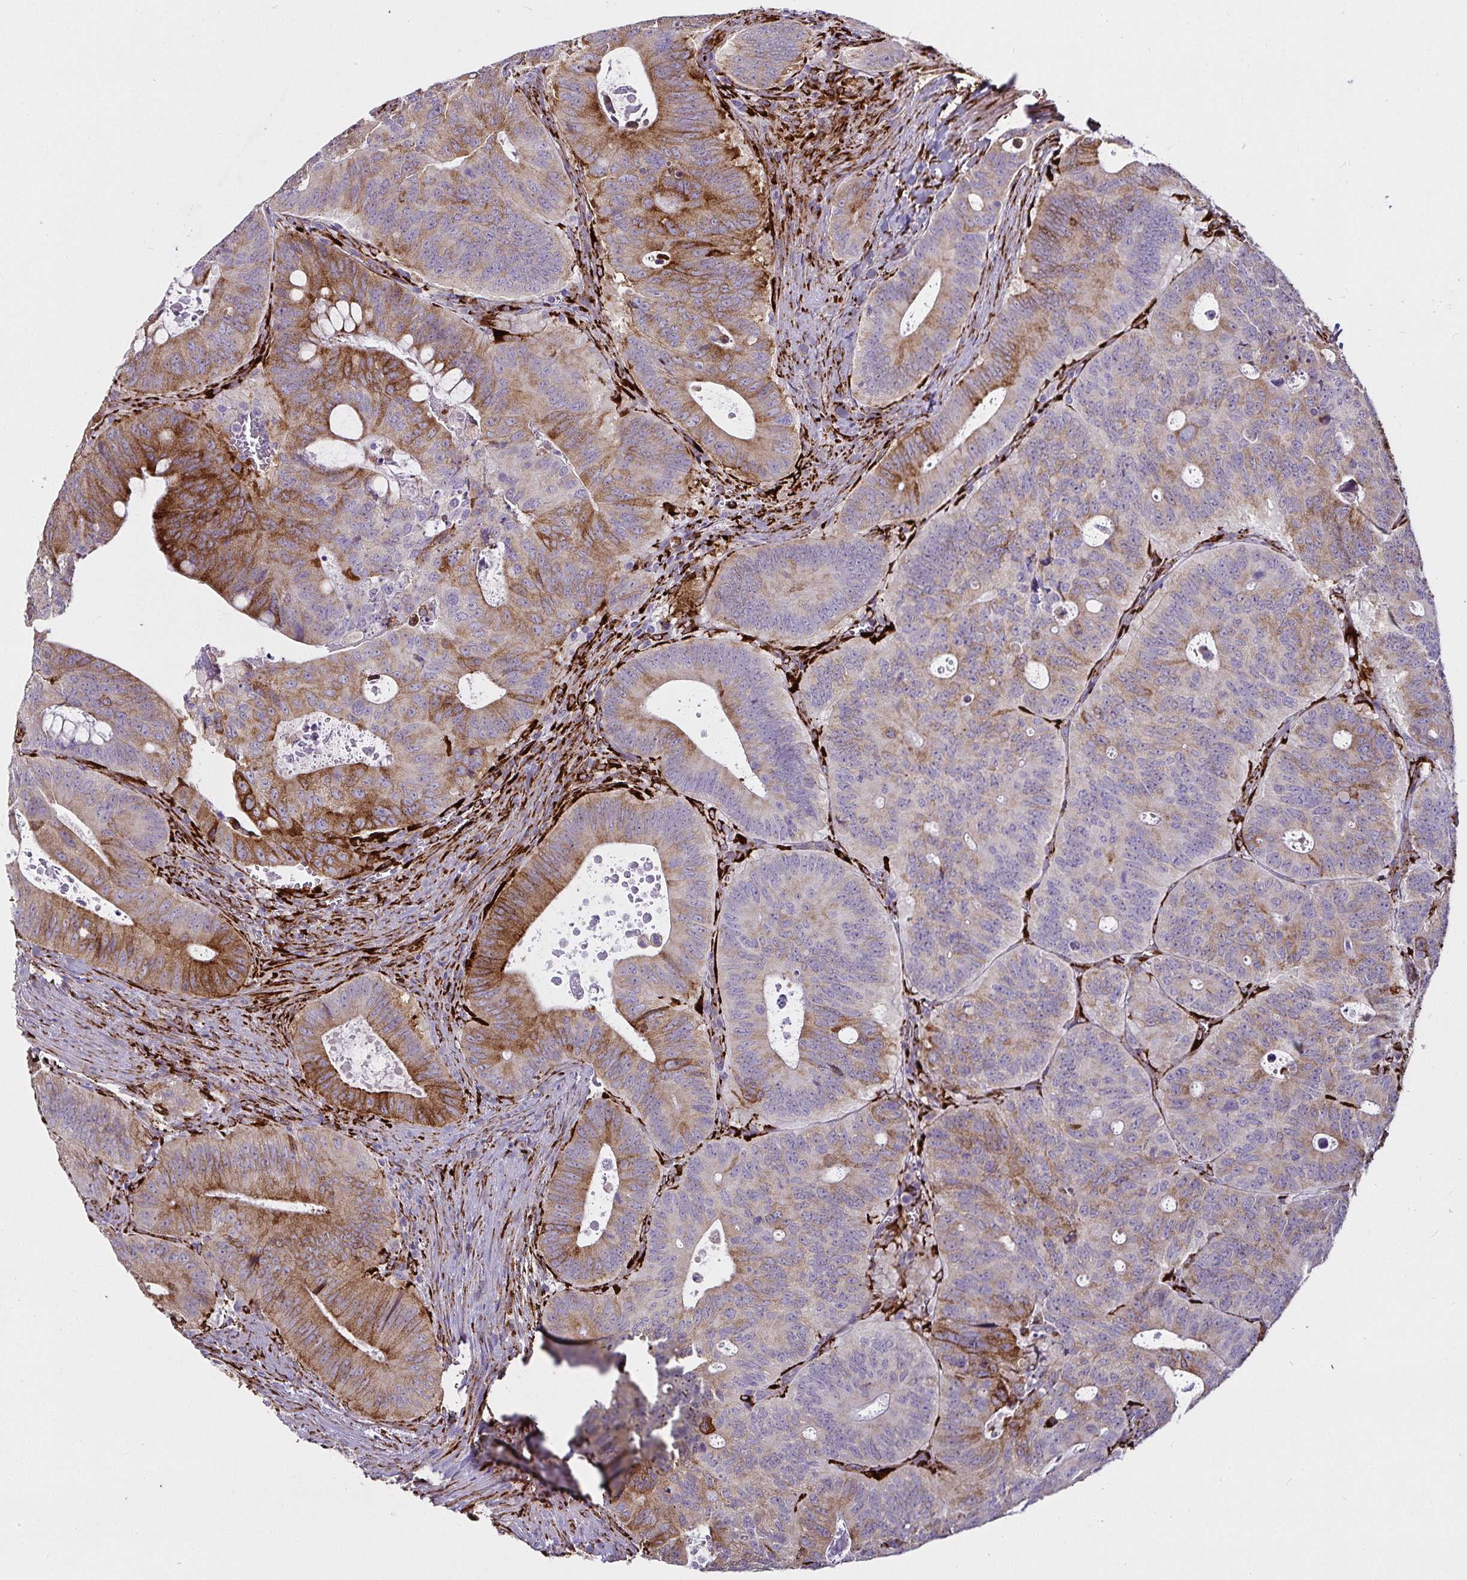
{"staining": {"intensity": "strong", "quantity": "25%-75%", "location": "cytoplasmic/membranous"}, "tissue": "colorectal cancer", "cell_type": "Tumor cells", "image_type": "cancer", "snomed": [{"axis": "morphology", "description": "Adenocarcinoma, NOS"}, {"axis": "topography", "description": "Colon"}], "caption": "Immunohistochemical staining of adenocarcinoma (colorectal) displays high levels of strong cytoplasmic/membranous staining in approximately 25%-75% of tumor cells.", "gene": "P4HA2", "patient": {"sex": "male", "age": 62}}